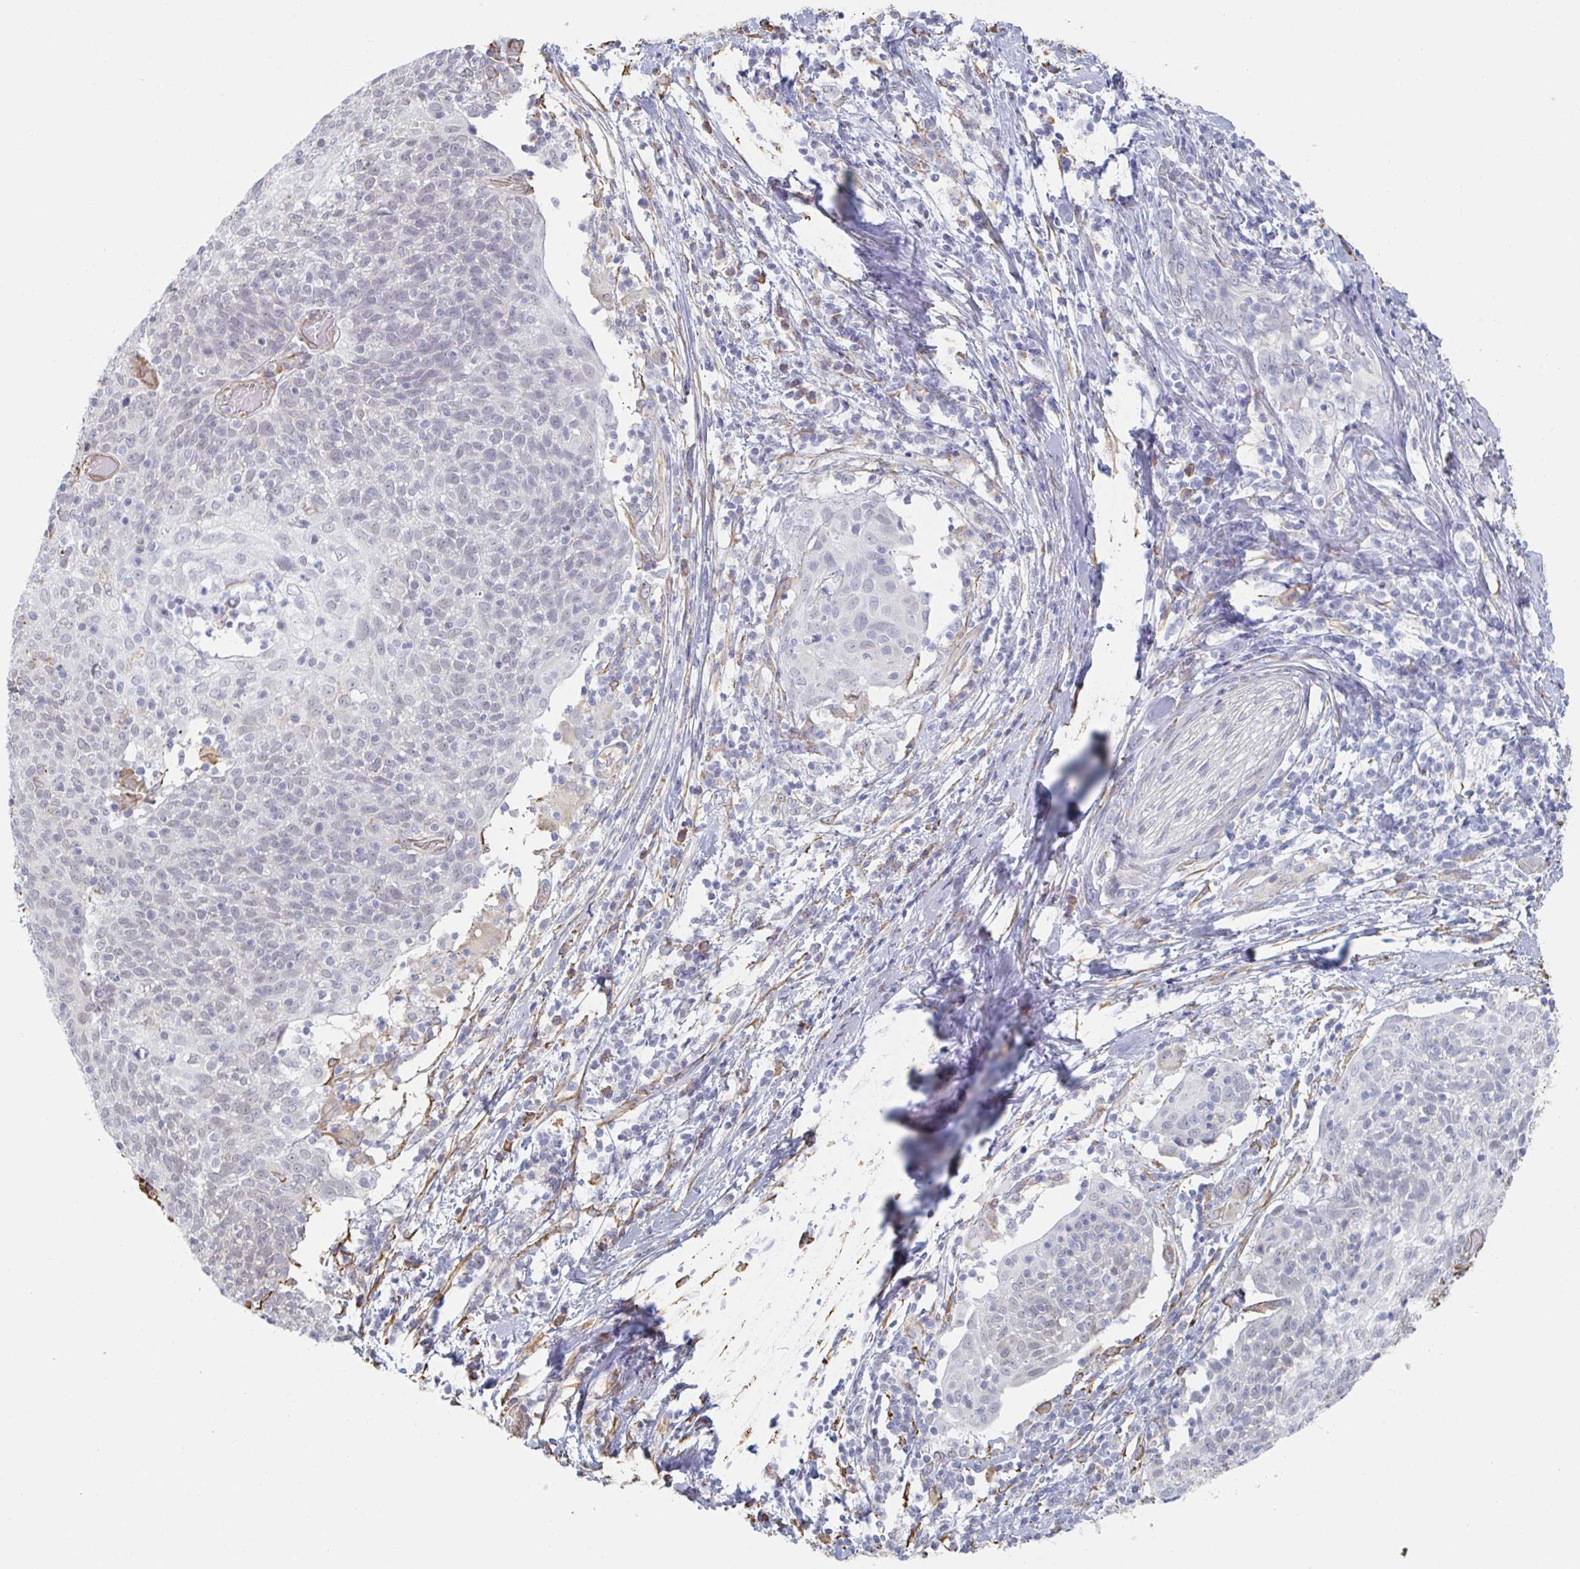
{"staining": {"intensity": "negative", "quantity": "none", "location": "none"}, "tissue": "cervical cancer", "cell_type": "Tumor cells", "image_type": "cancer", "snomed": [{"axis": "morphology", "description": "Squamous cell carcinoma, NOS"}, {"axis": "topography", "description": "Cervix"}], "caption": "Human cervical cancer (squamous cell carcinoma) stained for a protein using immunohistochemistry (IHC) demonstrates no positivity in tumor cells.", "gene": "RAB5IF", "patient": {"sex": "female", "age": 52}}